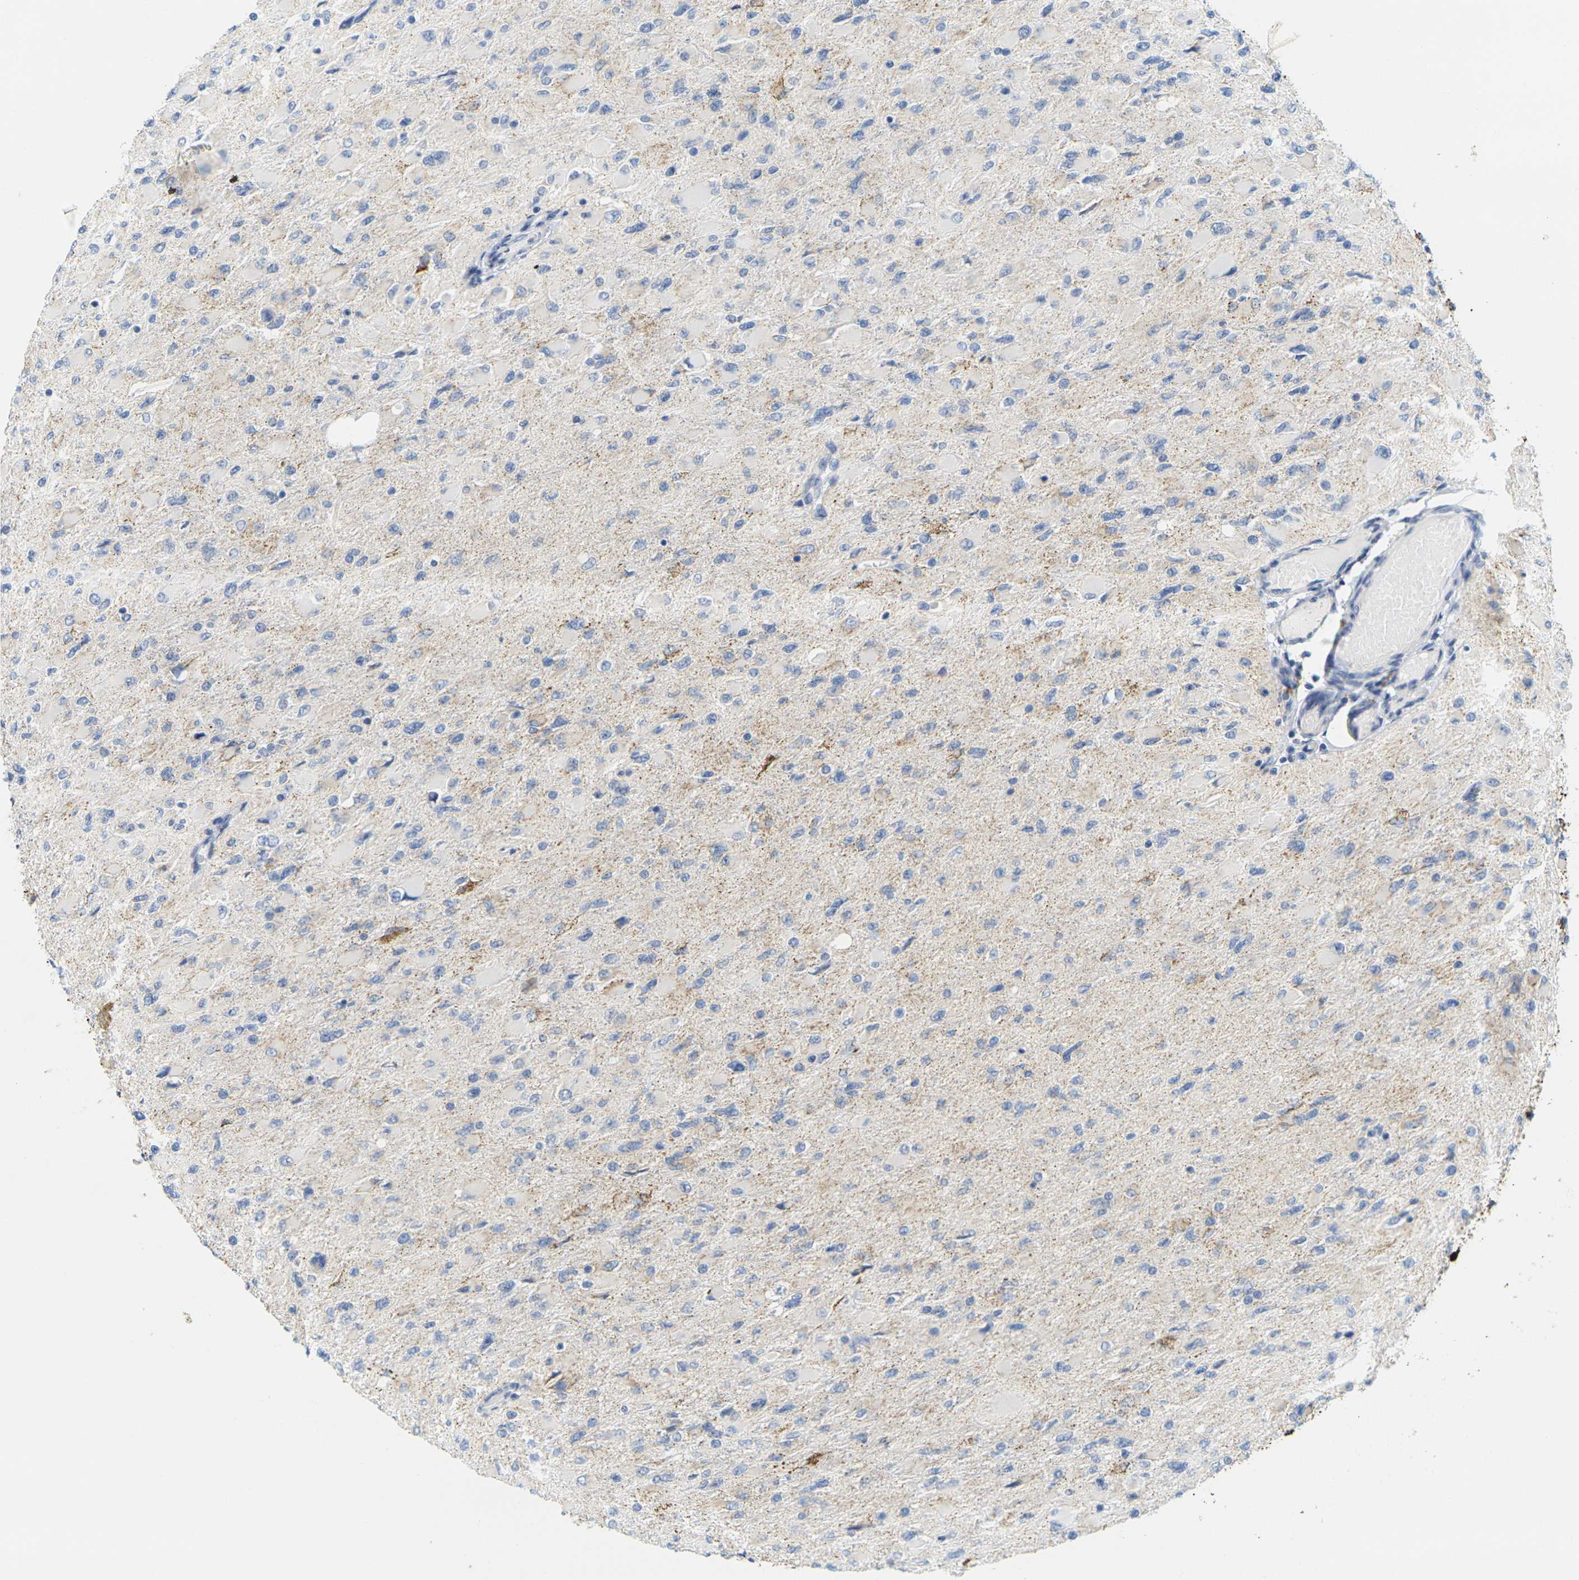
{"staining": {"intensity": "negative", "quantity": "none", "location": "none"}, "tissue": "glioma", "cell_type": "Tumor cells", "image_type": "cancer", "snomed": [{"axis": "morphology", "description": "Glioma, malignant, High grade"}, {"axis": "topography", "description": "Cerebral cortex"}], "caption": "The image displays no staining of tumor cells in glioma. The staining is performed using DAB (3,3'-diaminobenzidine) brown chromogen with nuclei counter-stained in using hematoxylin.", "gene": "KLK5", "patient": {"sex": "female", "age": 36}}